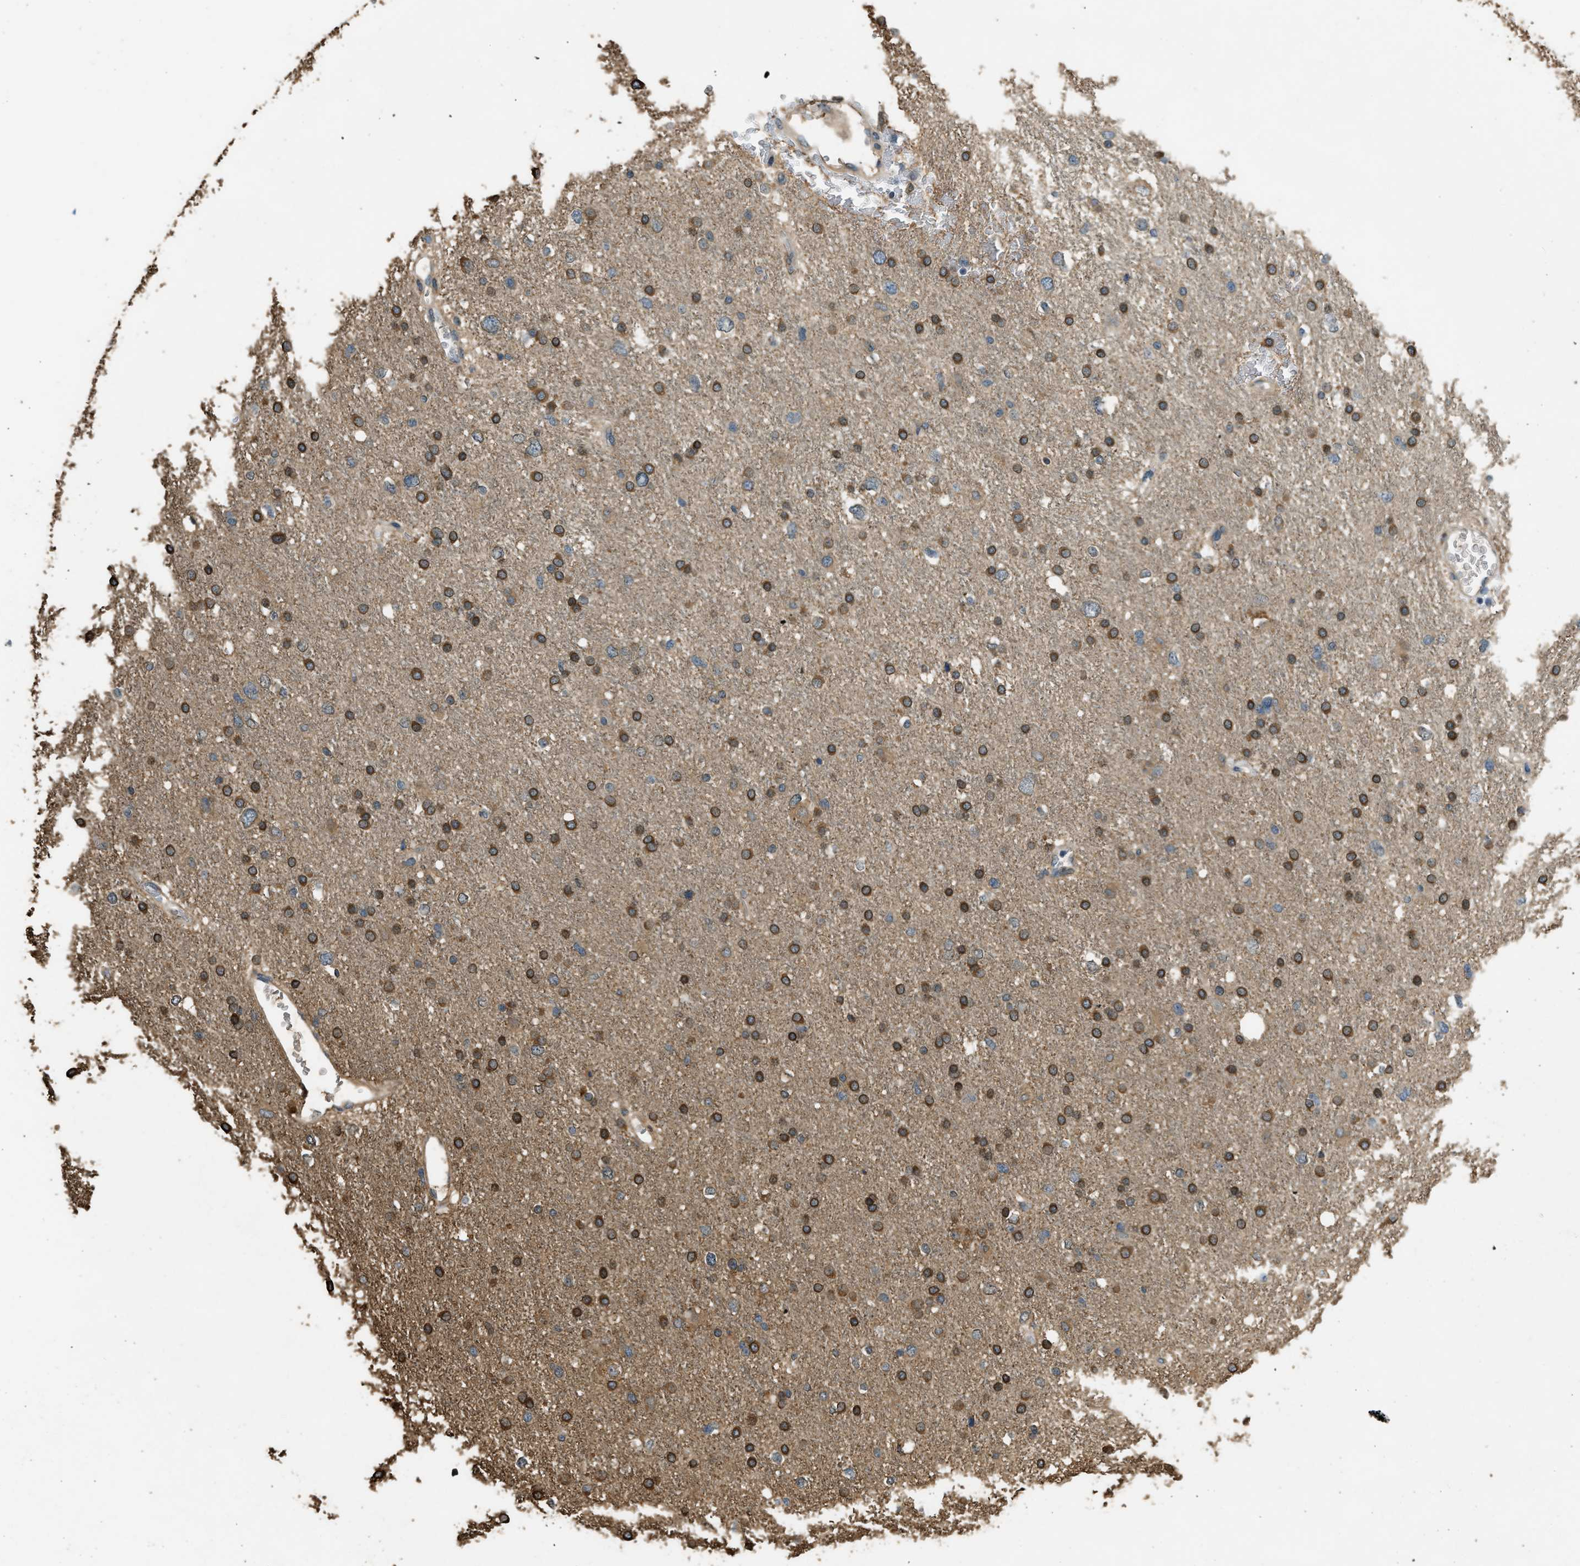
{"staining": {"intensity": "strong", "quantity": ">75%", "location": "cytoplasmic/membranous"}, "tissue": "glioma", "cell_type": "Tumor cells", "image_type": "cancer", "snomed": [{"axis": "morphology", "description": "Glioma, malignant, Low grade"}, {"axis": "topography", "description": "Brain"}], "caption": "Malignant low-grade glioma stained with DAB immunohistochemistry (IHC) shows high levels of strong cytoplasmic/membranous expression in about >75% of tumor cells.", "gene": "OS9", "patient": {"sex": "female", "age": 37}}